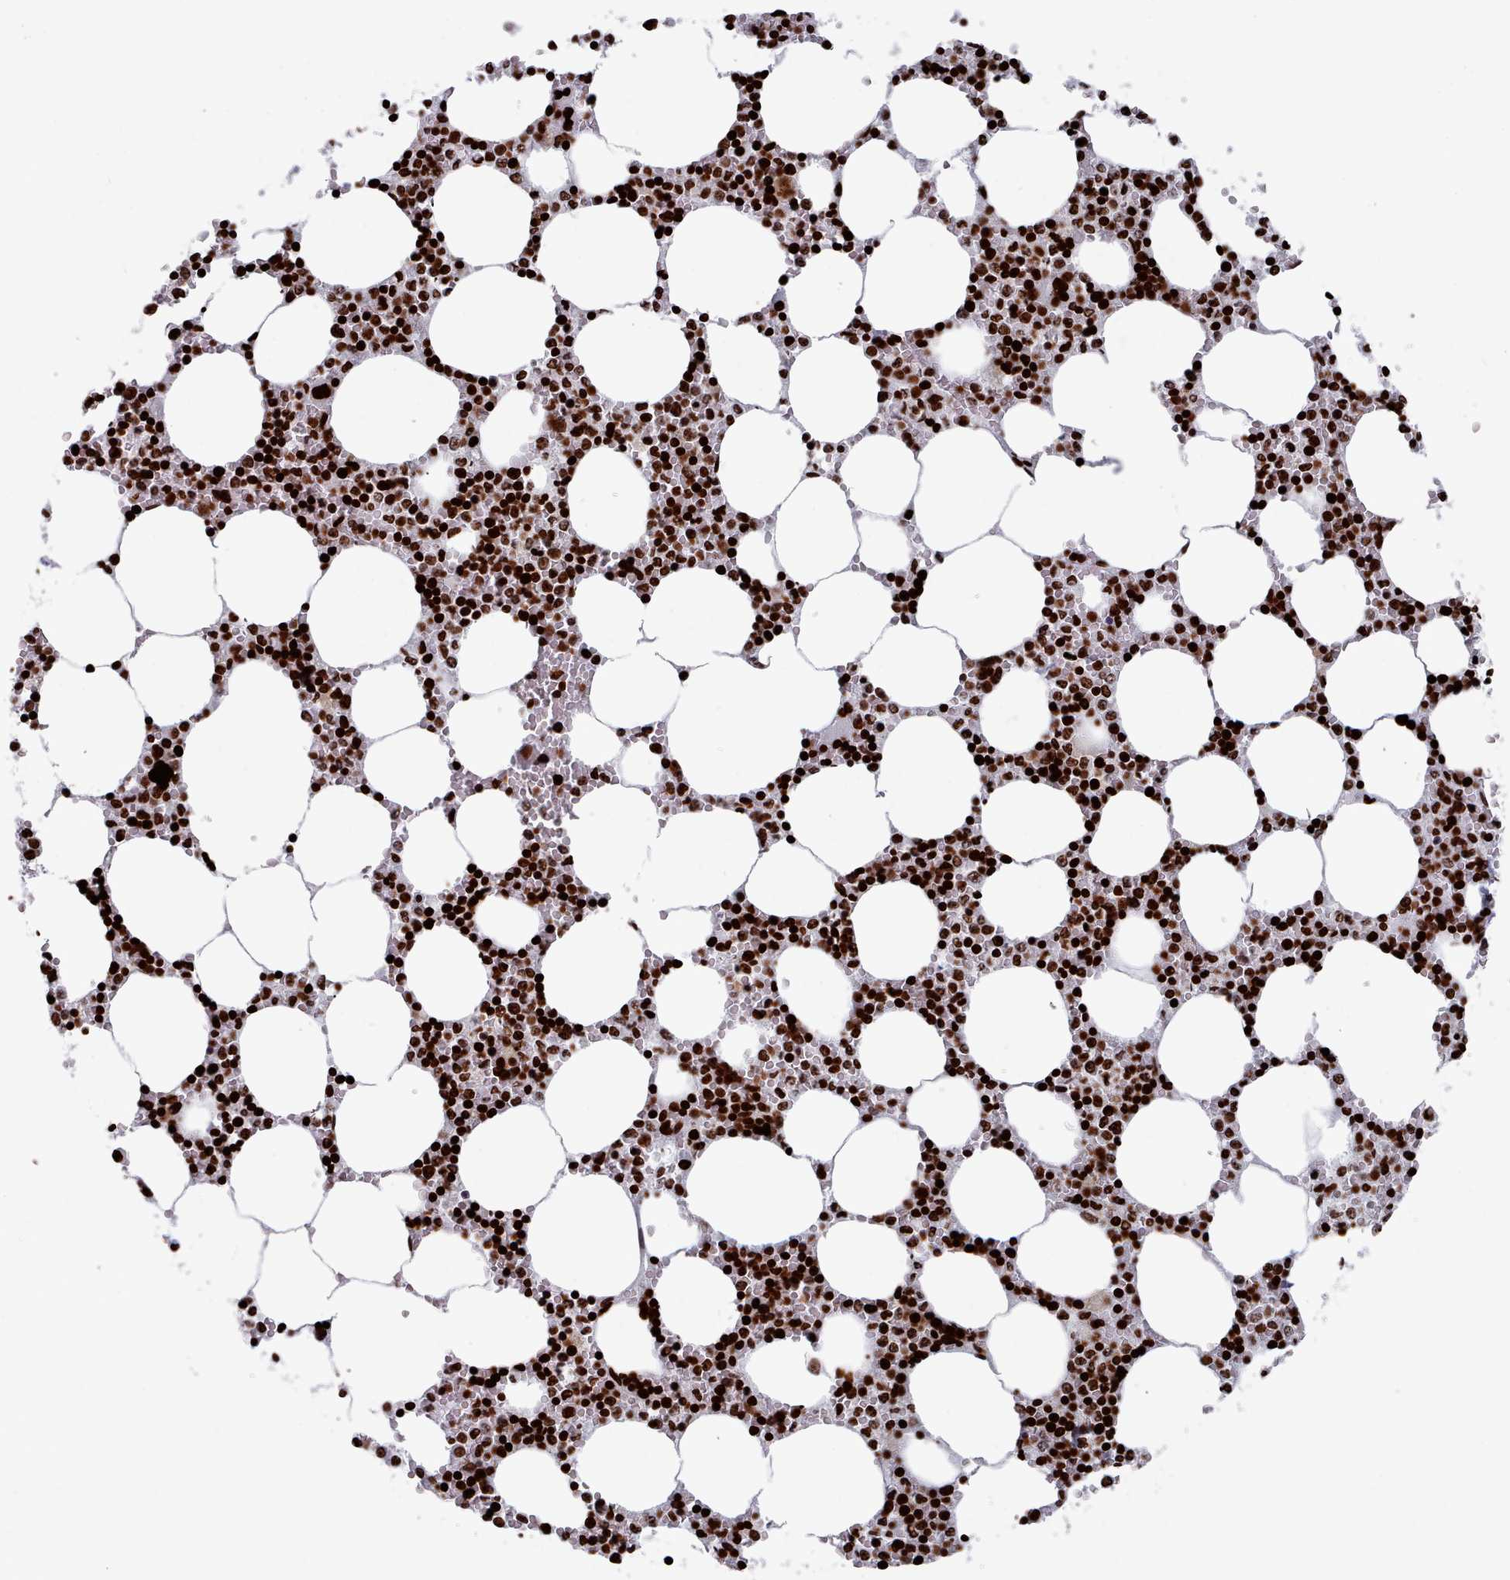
{"staining": {"intensity": "strong", "quantity": ">75%", "location": "nuclear"}, "tissue": "bone marrow", "cell_type": "Hematopoietic cells", "image_type": "normal", "snomed": [{"axis": "morphology", "description": "Normal tissue, NOS"}, {"axis": "topography", "description": "Bone marrow"}], "caption": "High-power microscopy captured an immunohistochemistry photomicrograph of normal bone marrow, revealing strong nuclear staining in about >75% of hematopoietic cells.", "gene": "PCDHB11", "patient": {"sex": "female", "age": 64}}